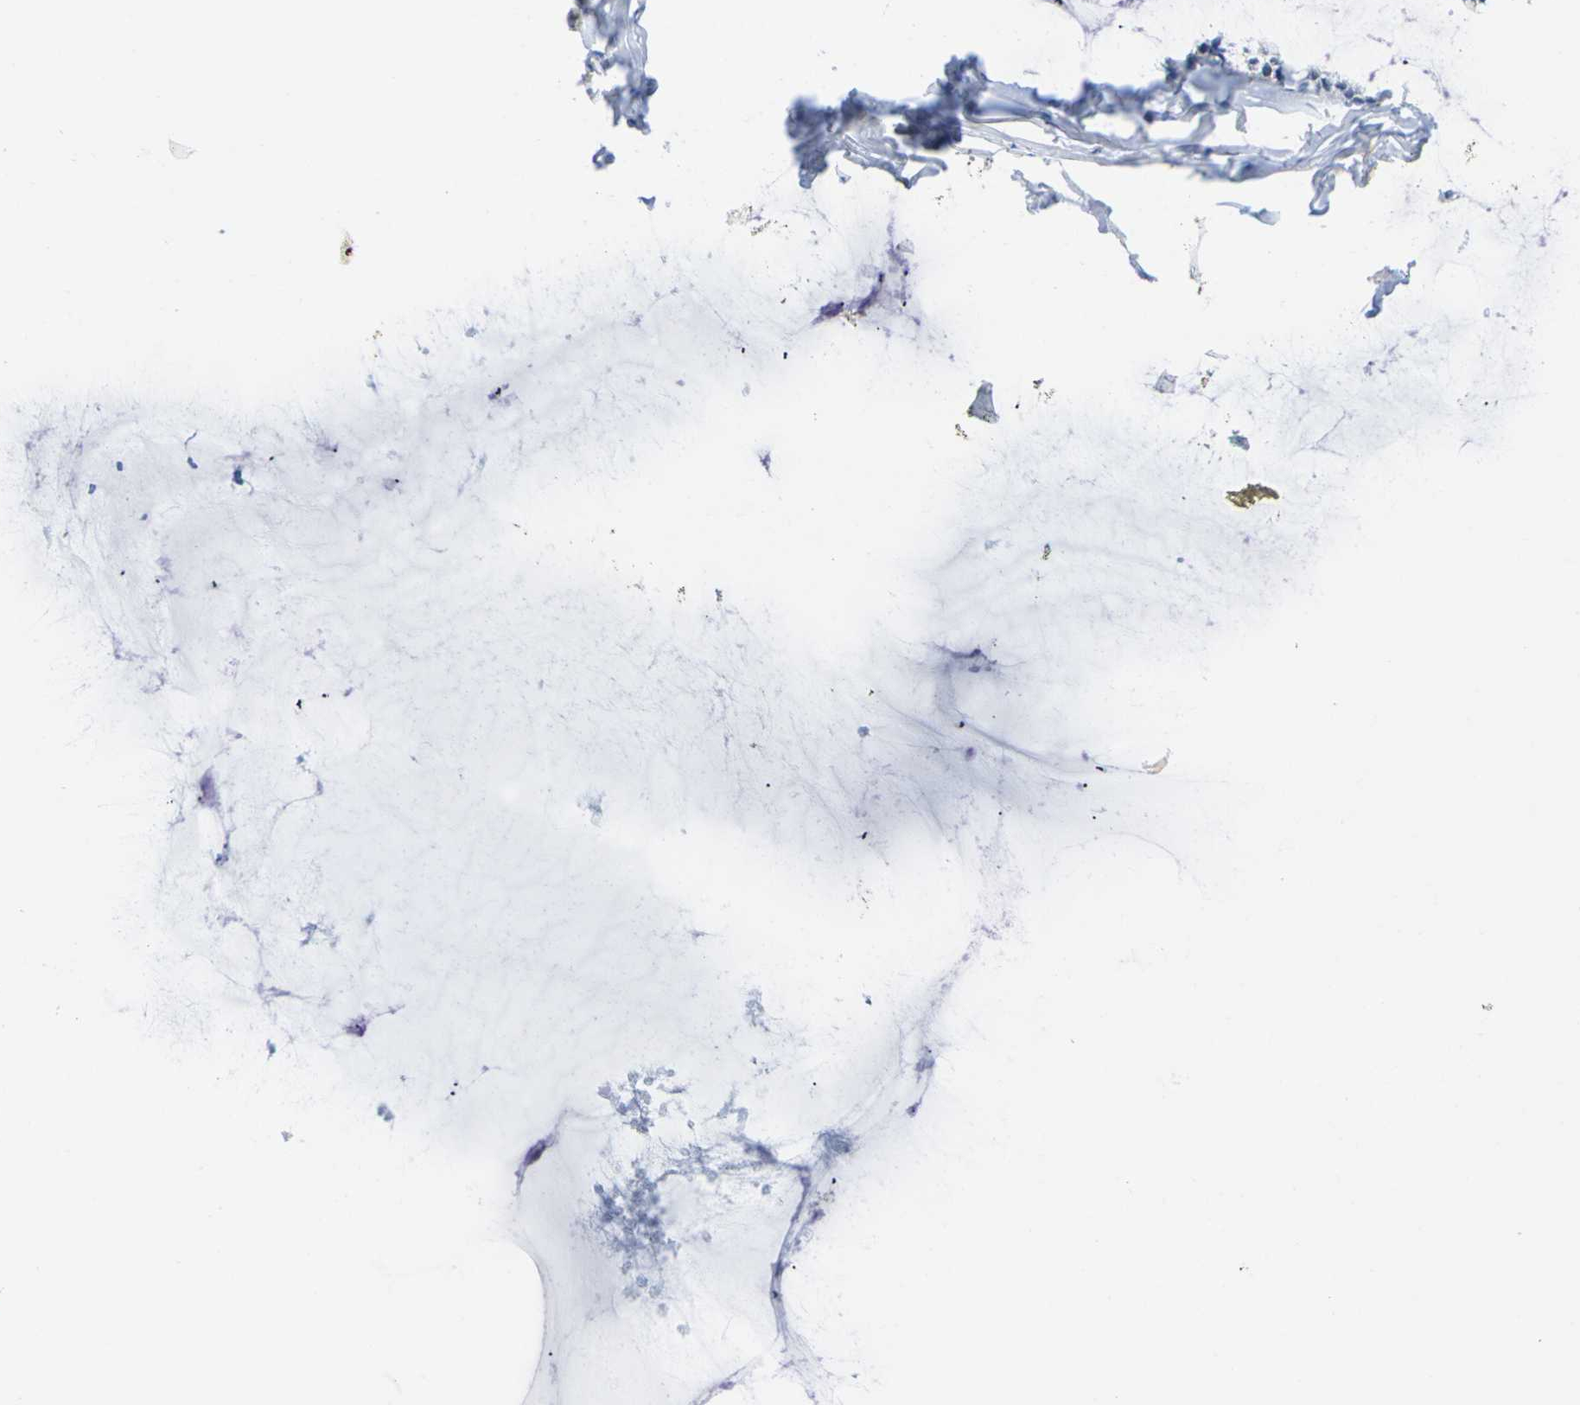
{"staining": {"intensity": "weak", "quantity": "25%-75%", "location": "cytoplasmic/membranous"}, "tissue": "cervix", "cell_type": "Glandular cells", "image_type": "normal", "snomed": [{"axis": "morphology", "description": "Normal tissue, NOS"}, {"axis": "topography", "description": "Cervix"}], "caption": "Weak cytoplasmic/membranous expression is seen in about 25%-75% of glandular cells in benign cervix. (DAB (3,3'-diaminobenzidine) IHC with brightfield microscopy, high magnification).", "gene": "PEBP1", "patient": {"sex": "female", "age": 39}}